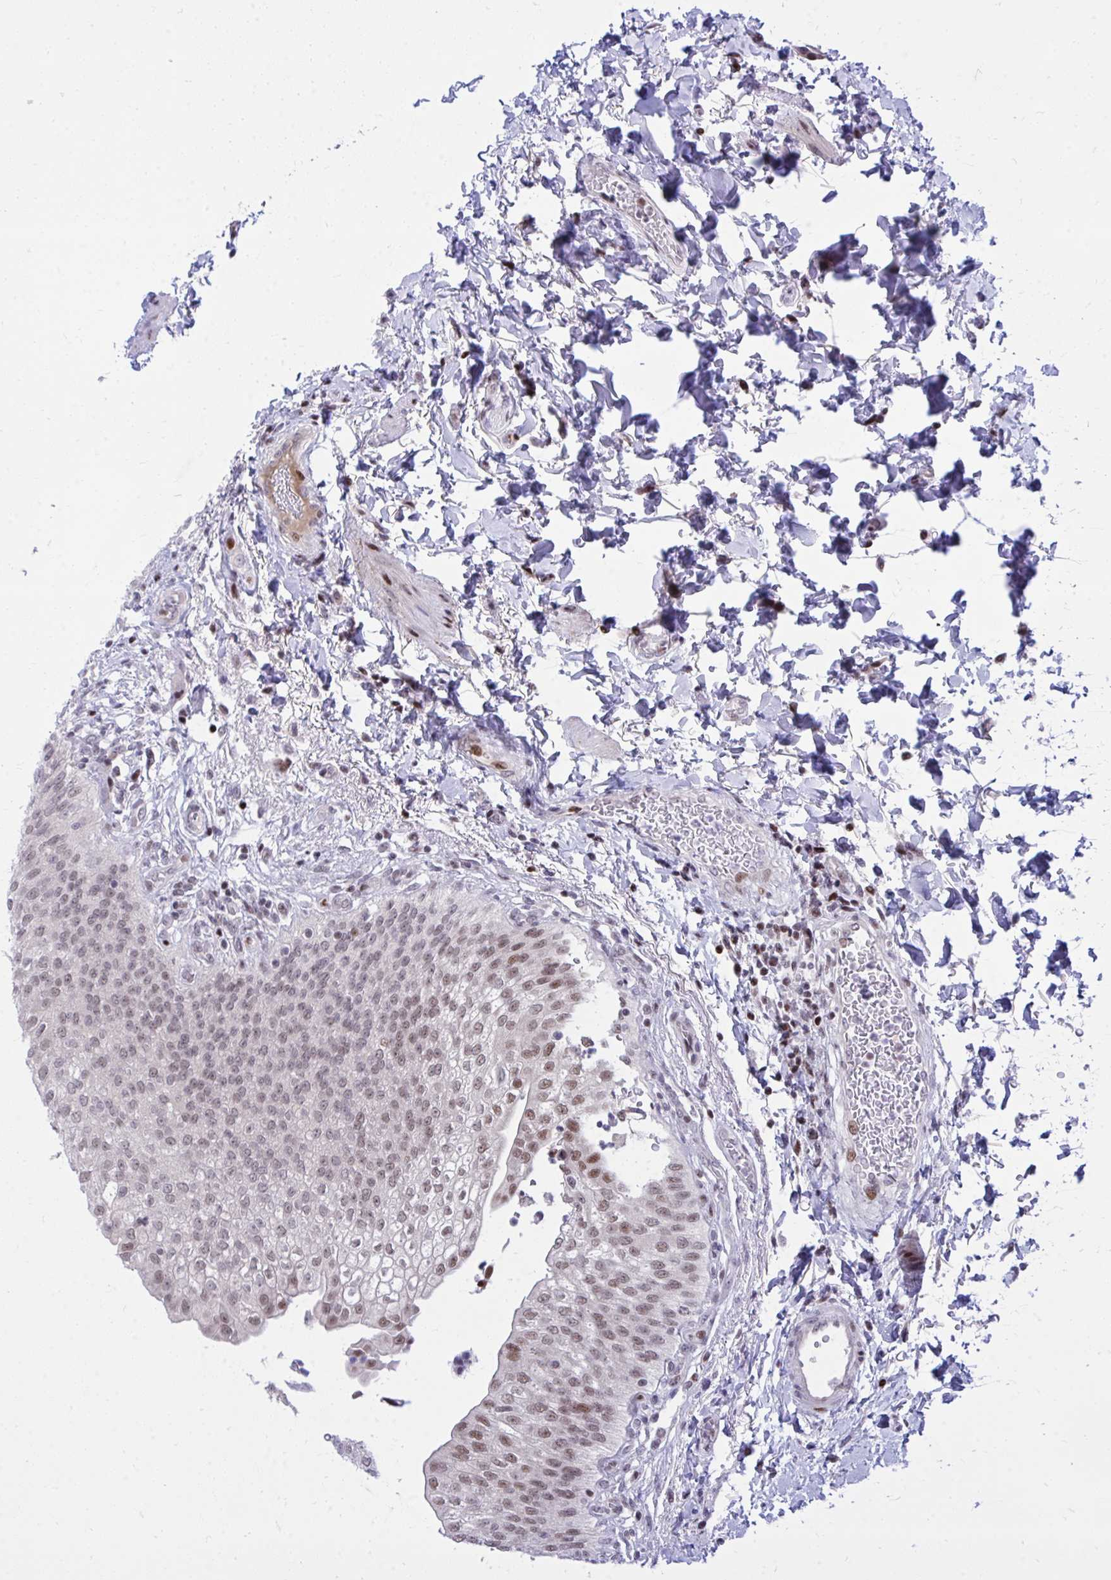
{"staining": {"intensity": "moderate", "quantity": "25%-75%", "location": "nuclear"}, "tissue": "urinary bladder", "cell_type": "Urothelial cells", "image_type": "normal", "snomed": [{"axis": "morphology", "description": "Normal tissue, NOS"}, {"axis": "topography", "description": "Urinary bladder"}, {"axis": "topography", "description": "Peripheral nerve tissue"}], "caption": "A brown stain highlights moderate nuclear positivity of a protein in urothelial cells of unremarkable urinary bladder.", "gene": "C14orf39", "patient": {"sex": "female", "age": 60}}